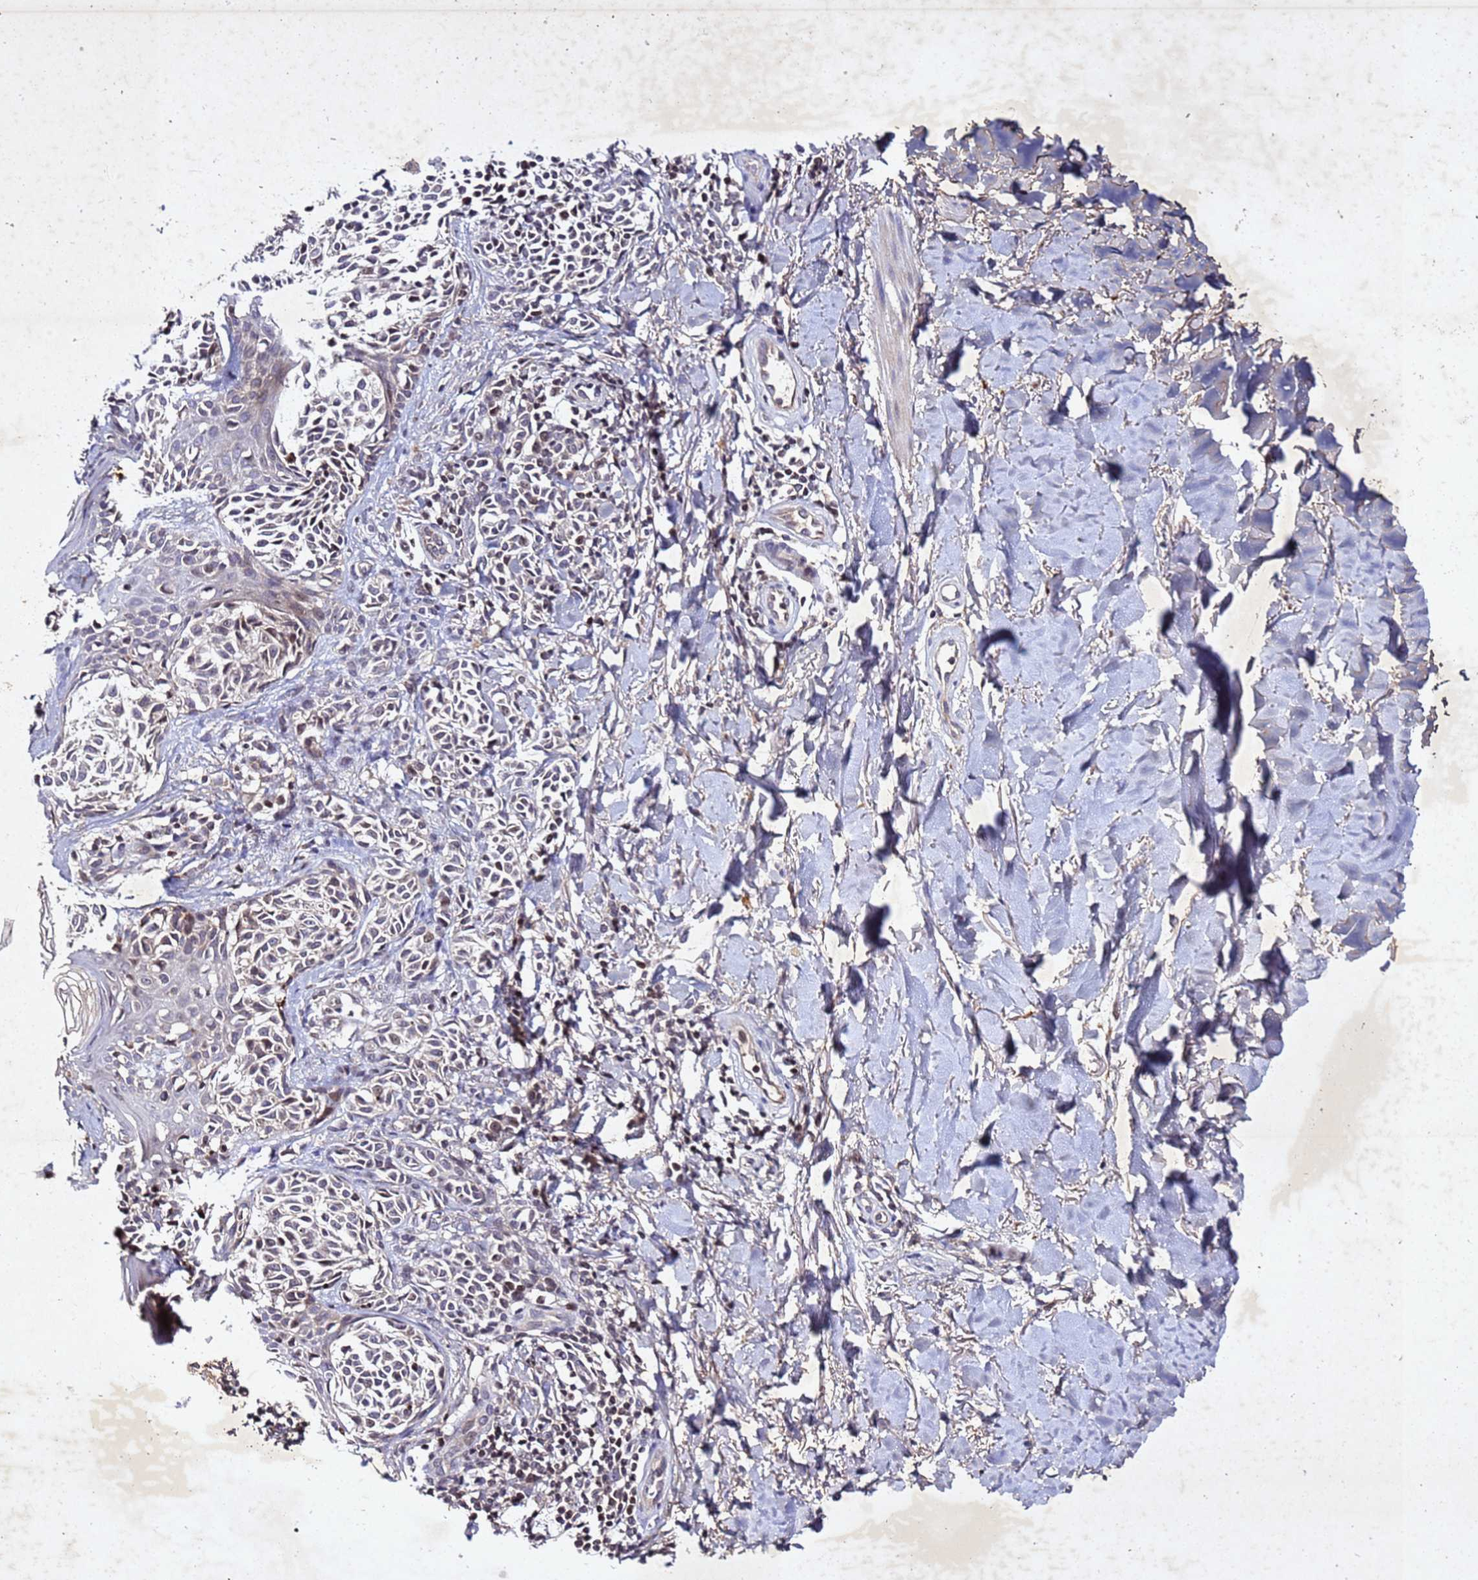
{"staining": {"intensity": "weak", "quantity": "<25%", "location": "cytoplasmic/membranous"}, "tissue": "melanoma", "cell_type": "Tumor cells", "image_type": "cancer", "snomed": [{"axis": "morphology", "description": "Malignant melanoma, NOS"}, {"axis": "topography", "description": "Skin of upper extremity"}], "caption": "Human malignant melanoma stained for a protein using IHC exhibits no expression in tumor cells.", "gene": "SV2B", "patient": {"sex": "male", "age": 40}}